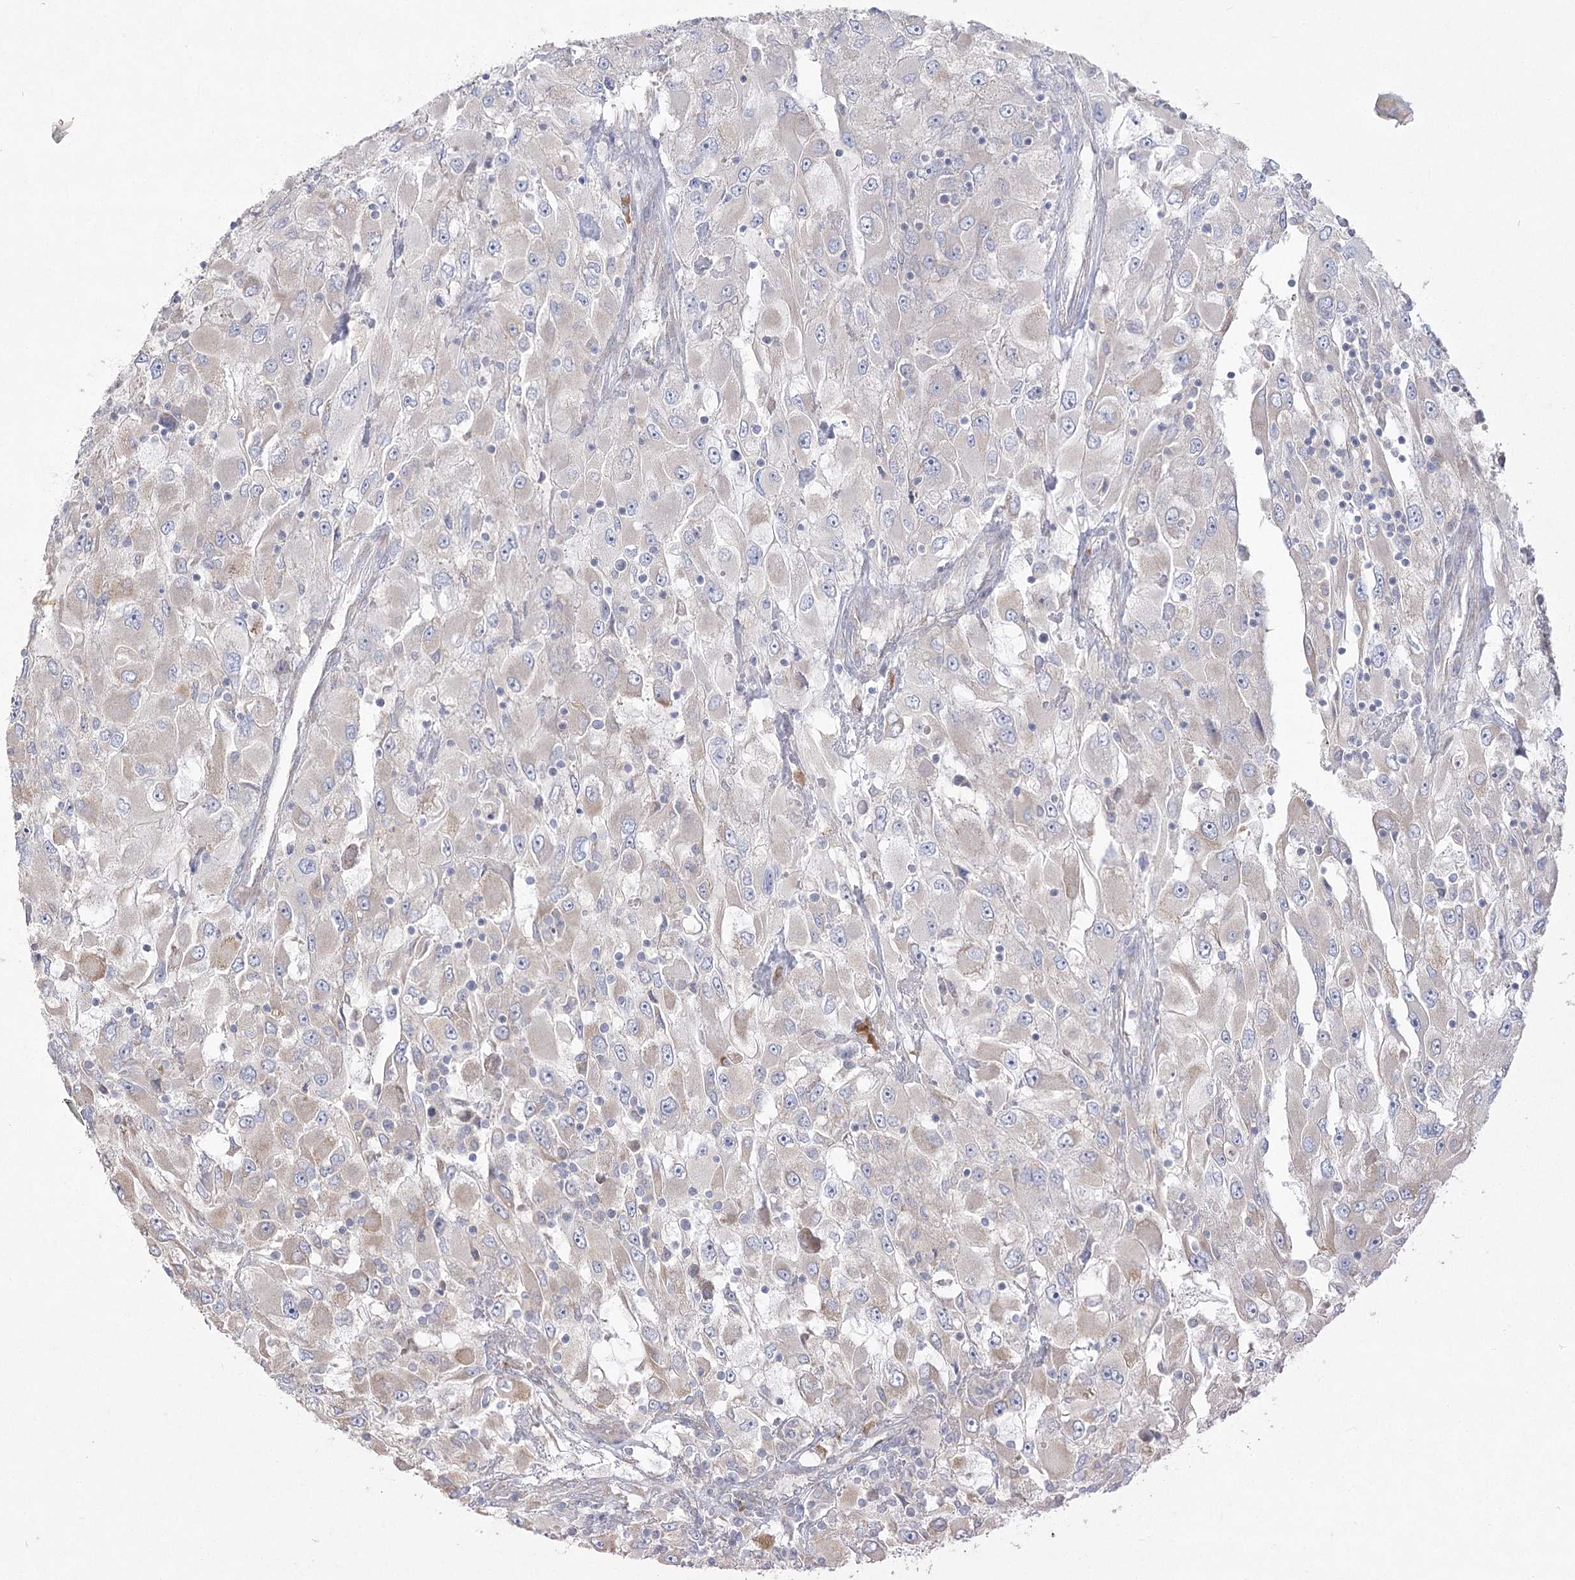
{"staining": {"intensity": "weak", "quantity": "<25%", "location": "cytoplasmic/membranous"}, "tissue": "renal cancer", "cell_type": "Tumor cells", "image_type": "cancer", "snomed": [{"axis": "morphology", "description": "Adenocarcinoma, NOS"}, {"axis": "topography", "description": "Kidney"}], "caption": "Tumor cells are negative for protein expression in human renal cancer (adenocarcinoma). (DAB (3,3'-diaminobenzidine) immunohistochemistry (IHC), high magnification).", "gene": "CAMTA1", "patient": {"sex": "female", "age": 52}}